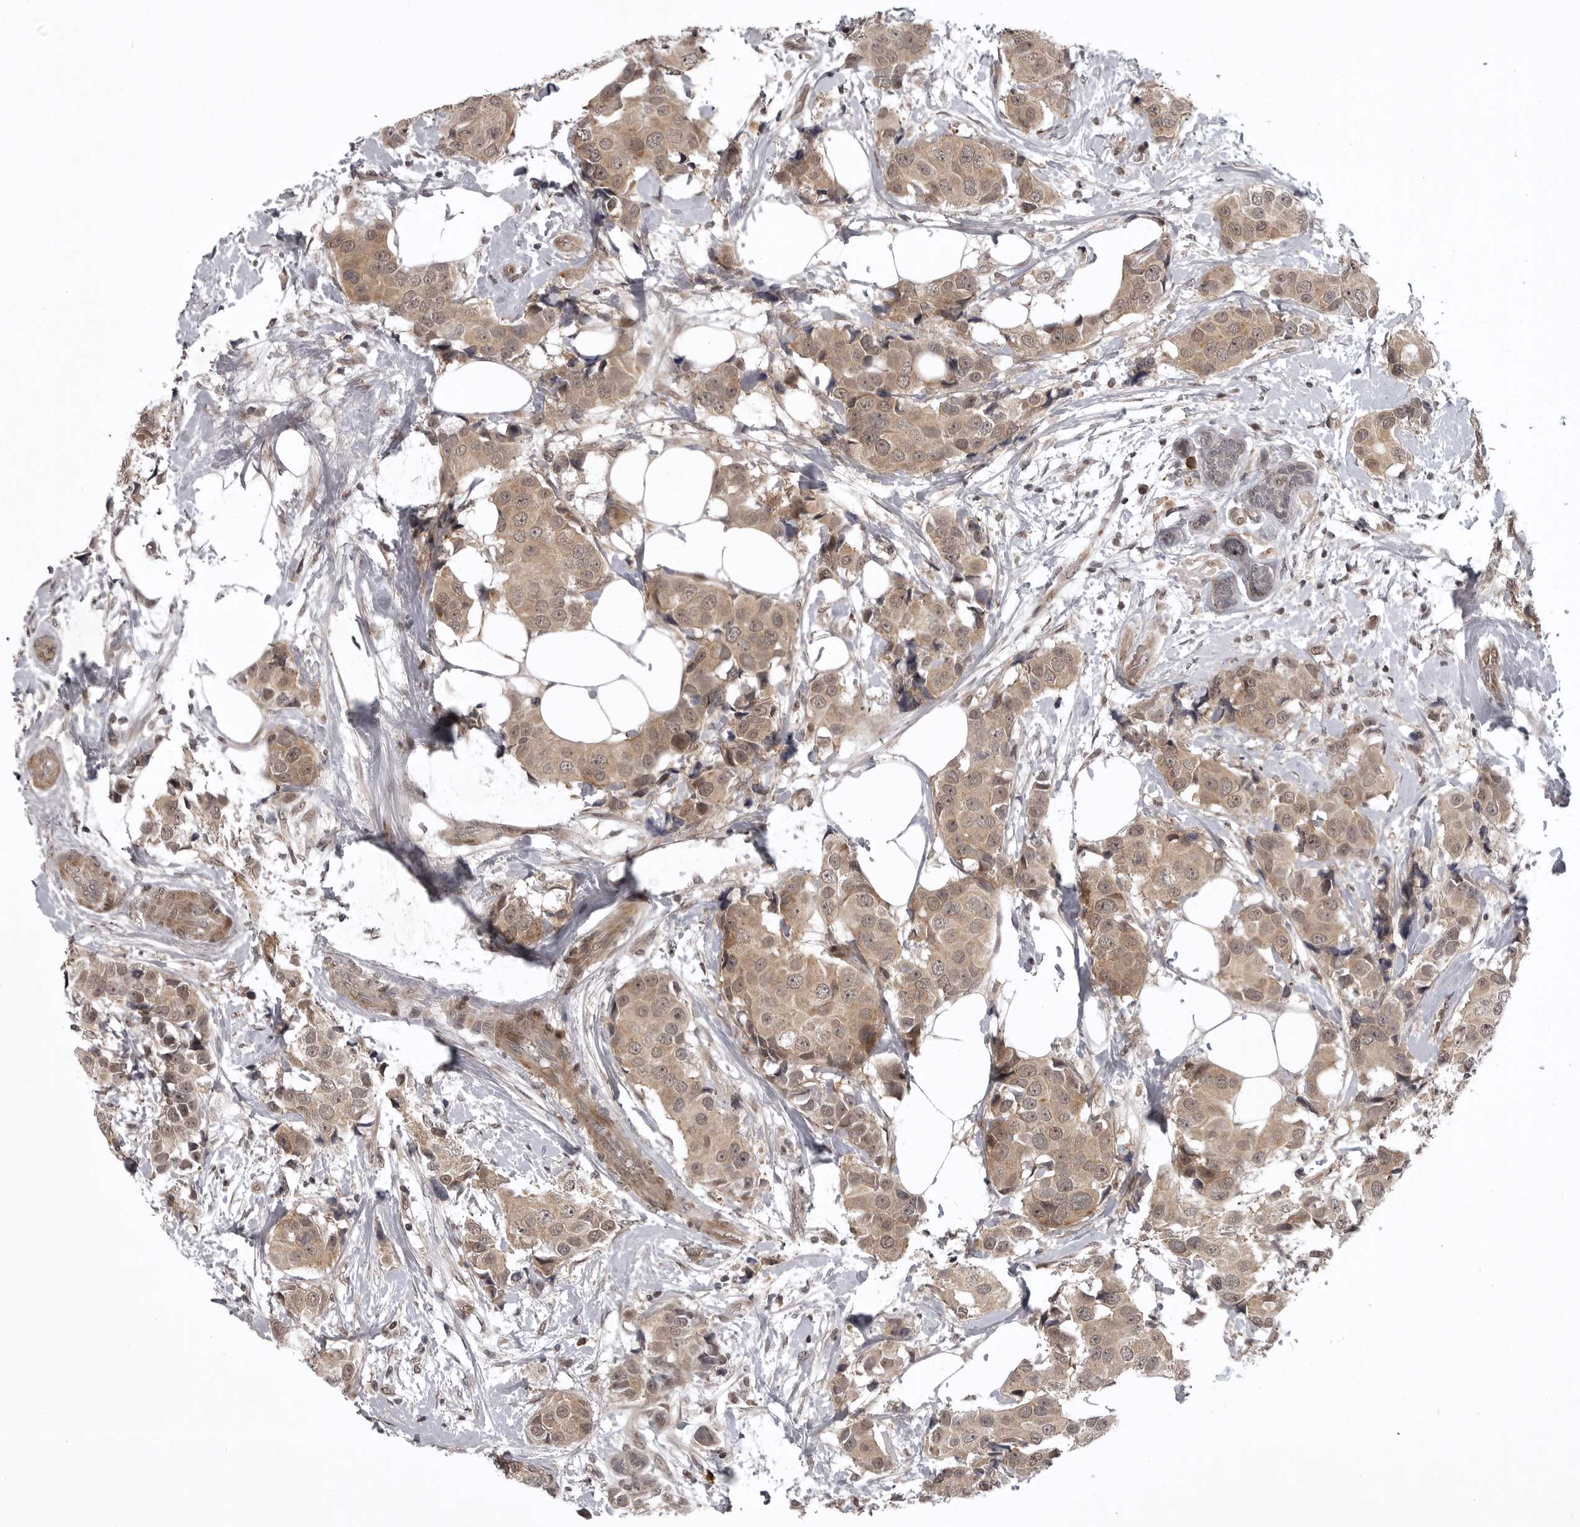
{"staining": {"intensity": "weak", "quantity": ">75%", "location": "cytoplasmic/membranous,nuclear"}, "tissue": "breast cancer", "cell_type": "Tumor cells", "image_type": "cancer", "snomed": [{"axis": "morphology", "description": "Normal tissue, NOS"}, {"axis": "morphology", "description": "Duct carcinoma"}, {"axis": "topography", "description": "Breast"}], "caption": "Approximately >75% of tumor cells in breast intraductal carcinoma demonstrate weak cytoplasmic/membranous and nuclear protein expression as visualized by brown immunohistochemical staining.", "gene": "SNX16", "patient": {"sex": "female", "age": 39}}